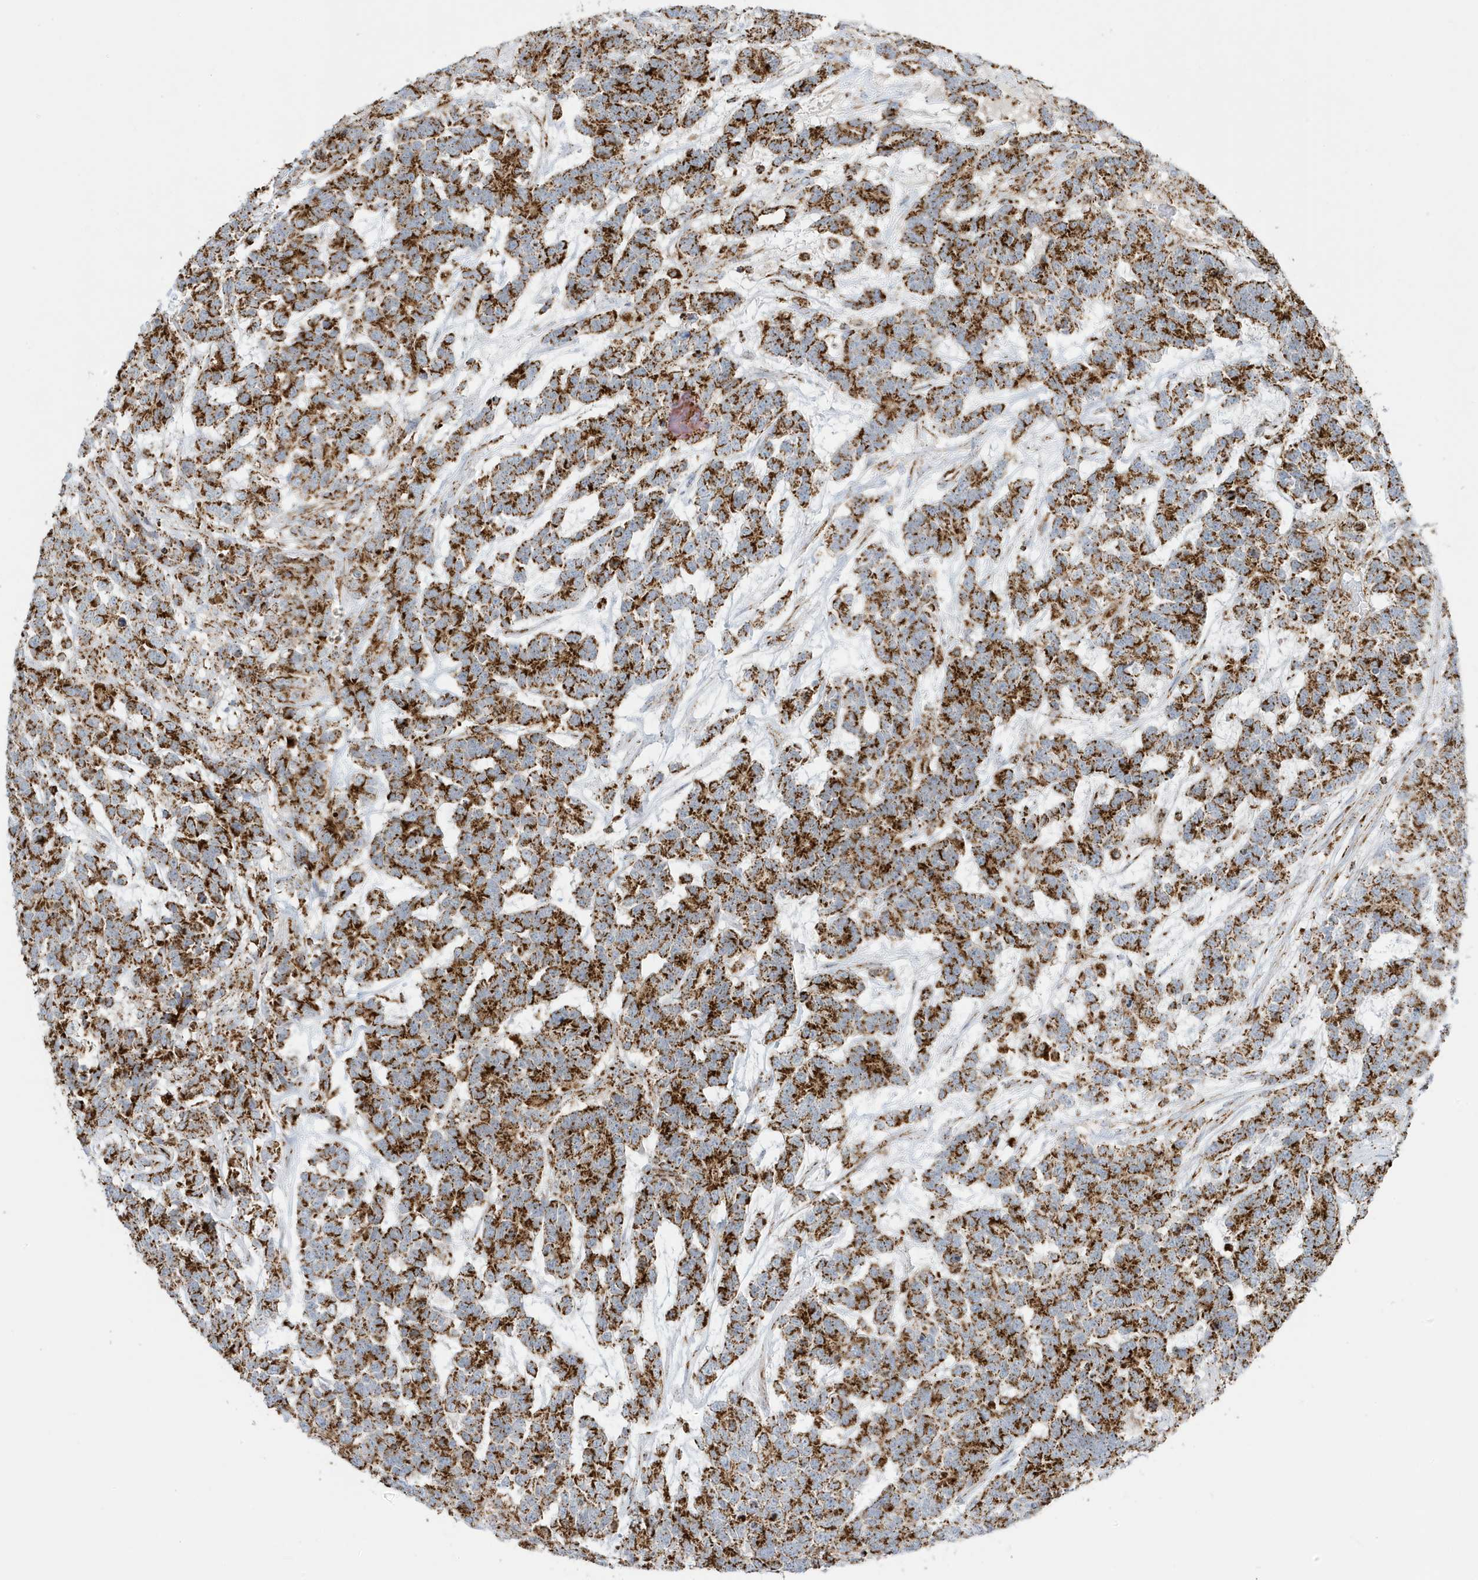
{"staining": {"intensity": "strong", "quantity": ">75%", "location": "cytoplasmic/membranous"}, "tissue": "testis cancer", "cell_type": "Tumor cells", "image_type": "cancer", "snomed": [{"axis": "morphology", "description": "Carcinoma, Embryonal, NOS"}, {"axis": "topography", "description": "Testis"}], "caption": "Immunohistochemistry (IHC) of testis cancer (embryonal carcinoma) shows high levels of strong cytoplasmic/membranous staining in about >75% of tumor cells. (DAB IHC, brown staining for protein, blue staining for nuclei).", "gene": "ATP5ME", "patient": {"sex": "male", "age": 26}}